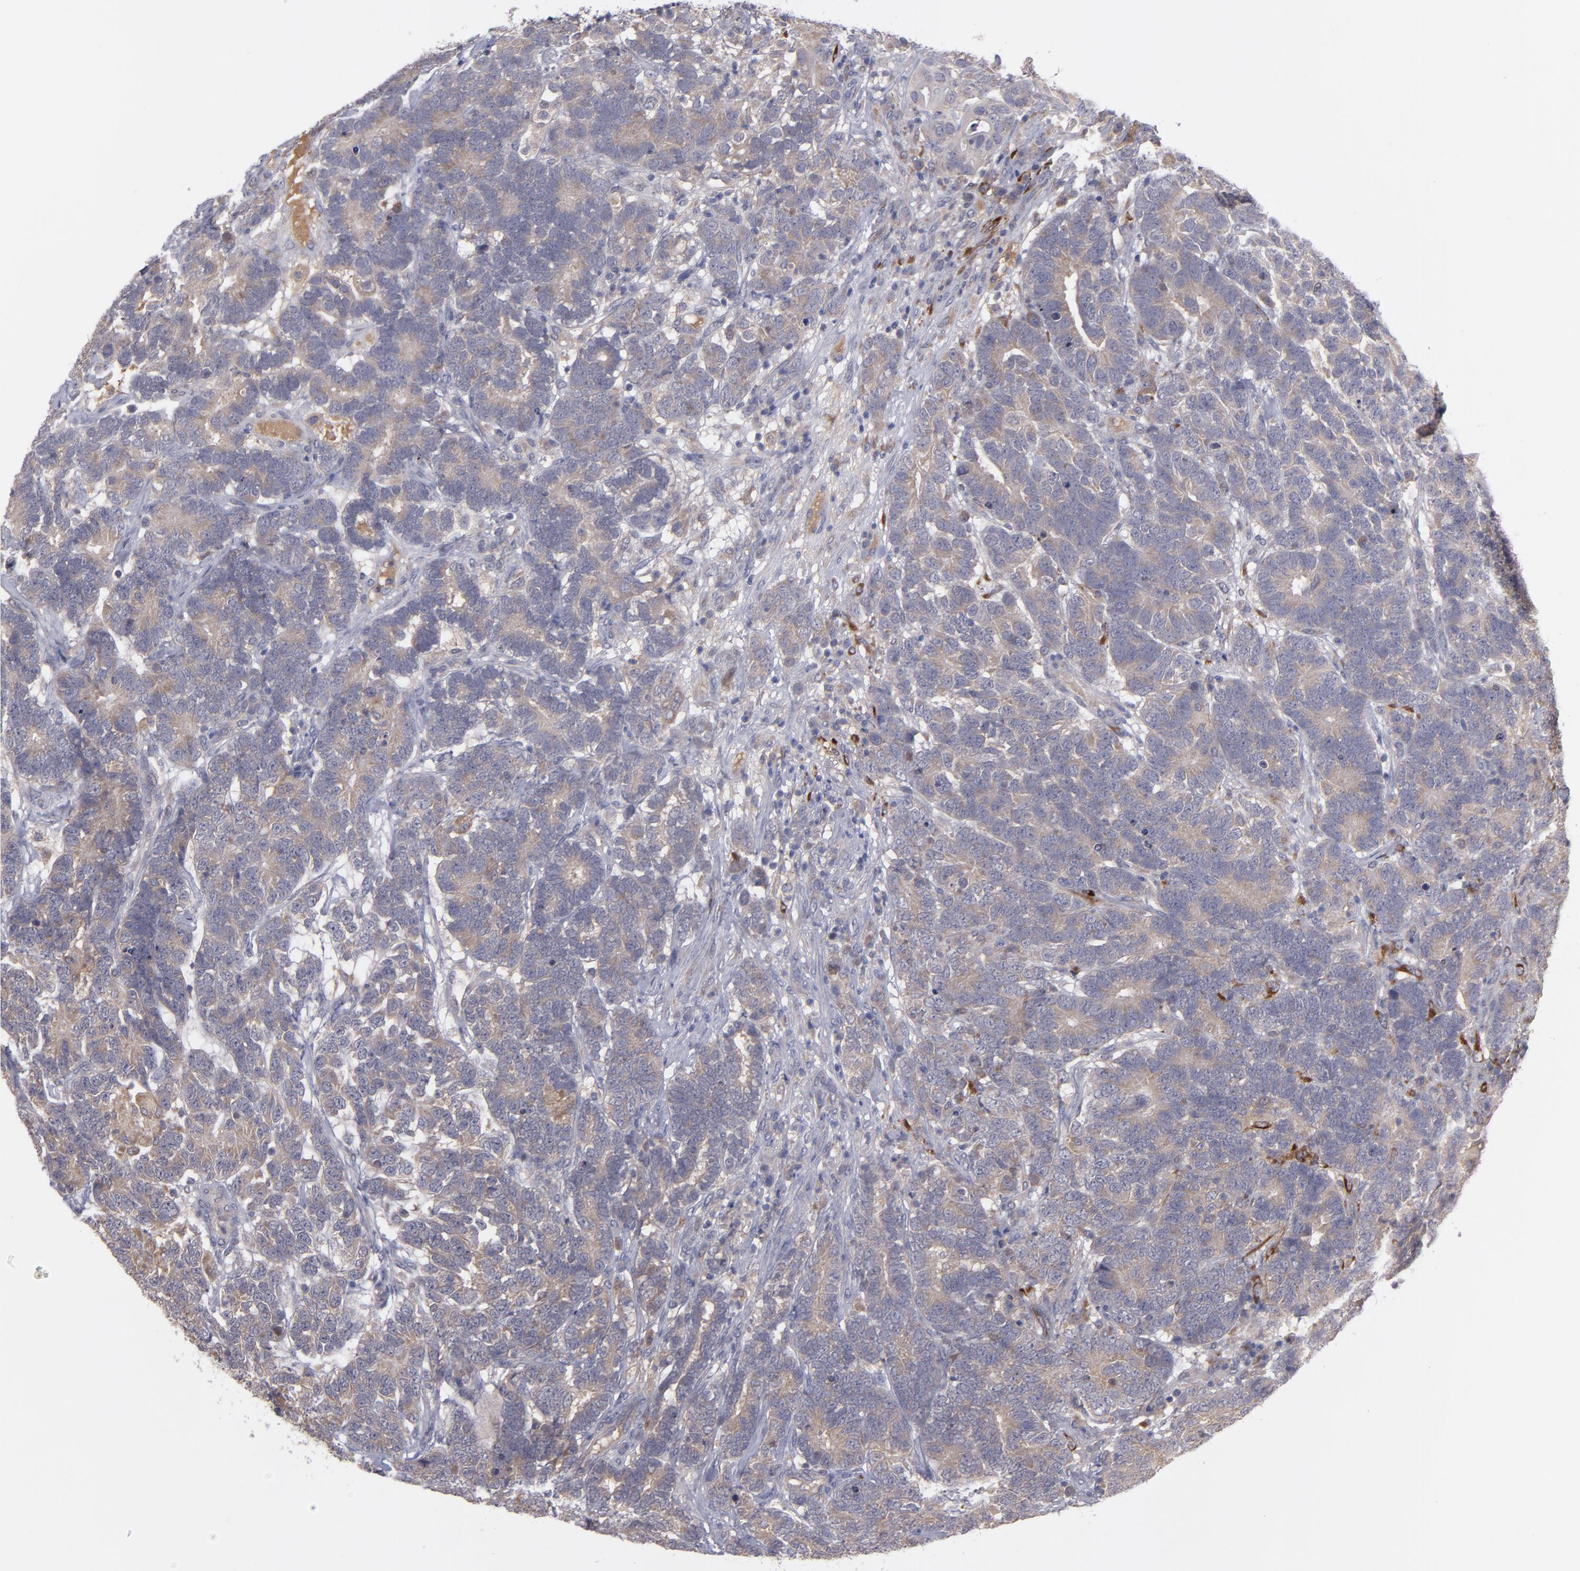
{"staining": {"intensity": "moderate", "quantity": ">75%", "location": "cytoplasmic/membranous"}, "tissue": "testis cancer", "cell_type": "Tumor cells", "image_type": "cancer", "snomed": [{"axis": "morphology", "description": "Carcinoma, Embryonal, NOS"}, {"axis": "topography", "description": "Testis"}], "caption": "Testis cancer was stained to show a protein in brown. There is medium levels of moderate cytoplasmic/membranous expression in about >75% of tumor cells. Ihc stains the protein in brown and the nuclei are stained blue.", "gene": "MMP11", "patient": {"sex": "male", "age": 26}}